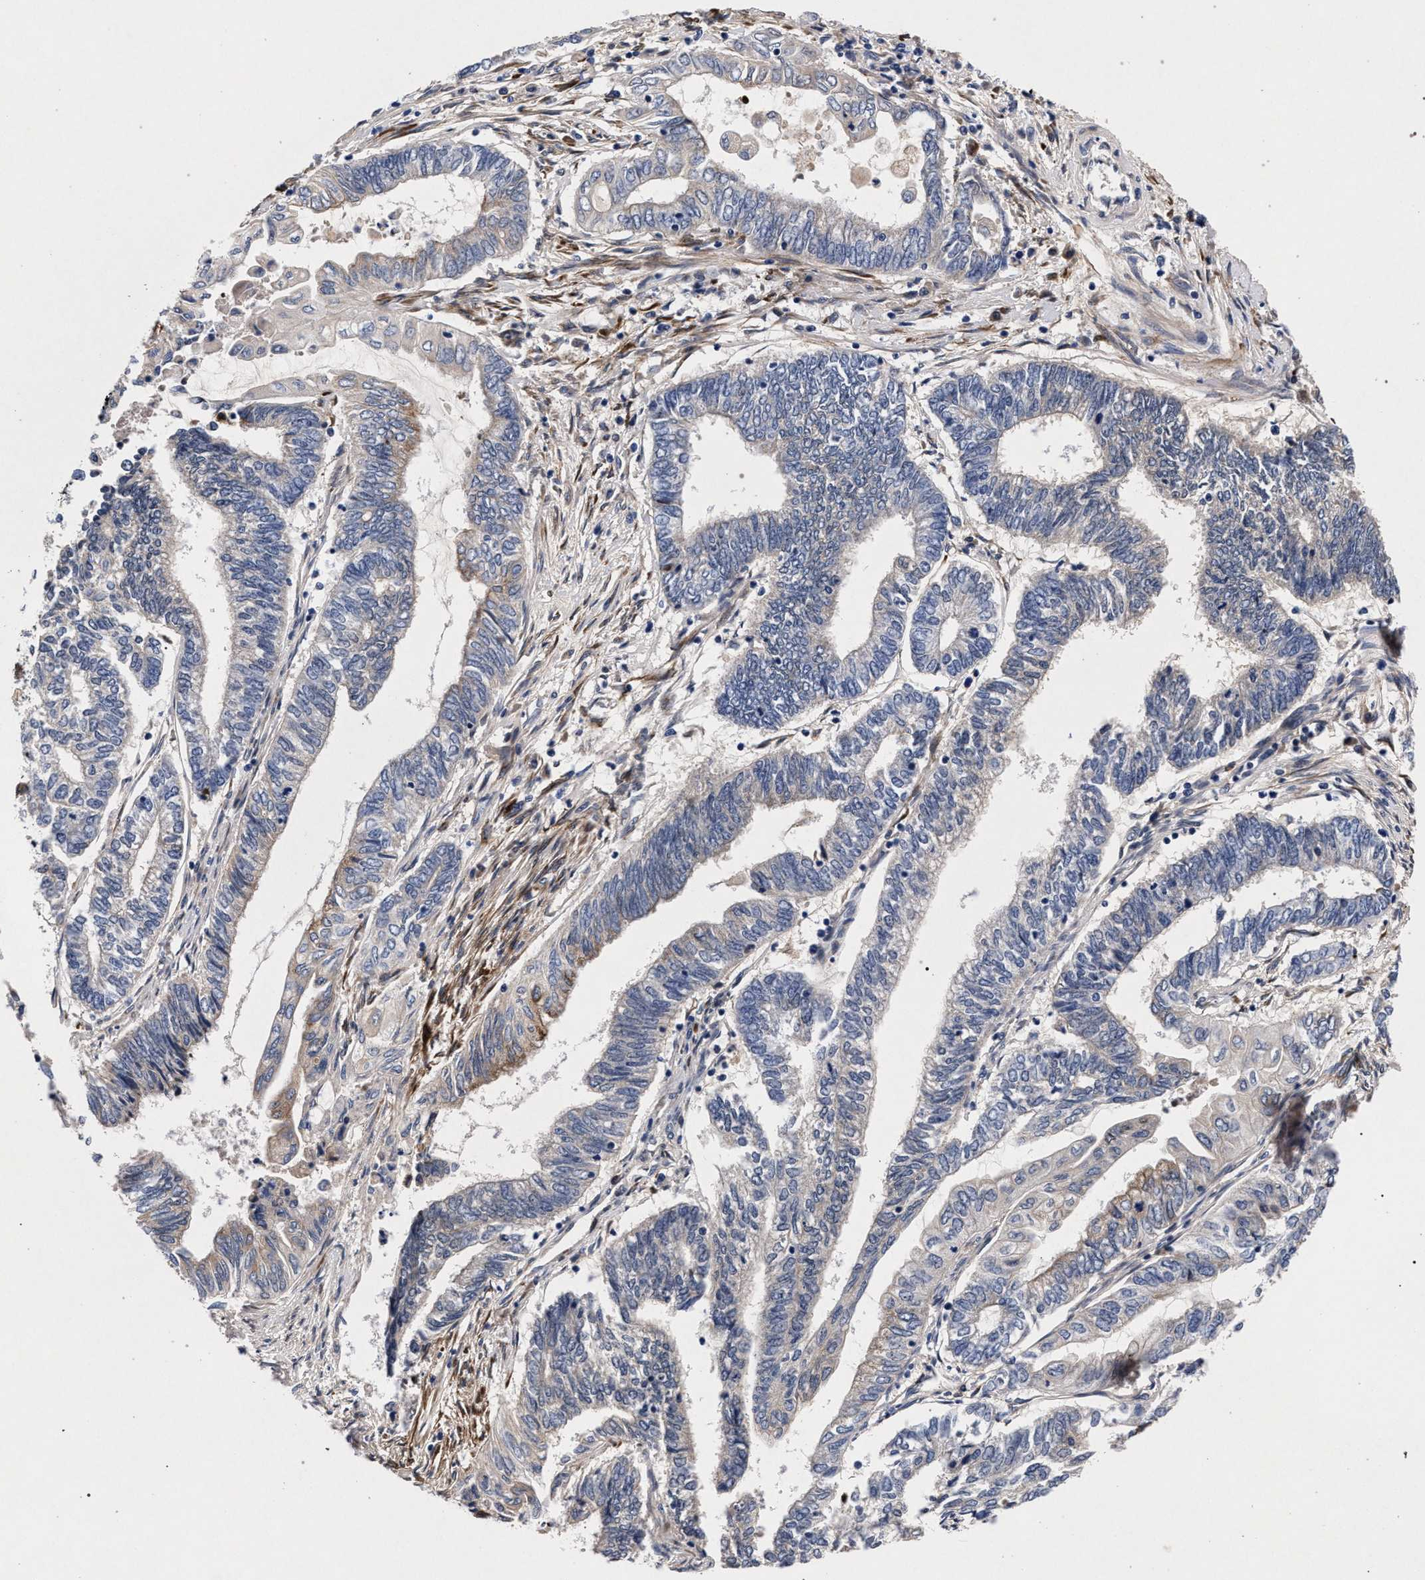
{"staining": {"intensity": "weak", "quantity": "<25%", "location": "cytoplasmic/membranous"}, "tissue": "endometrial cancer", "cell_type": "Tumor cells", "image_type": "cancer", "snomed": [{"axis": "morphology", "description": "Adenocarcinoma, NOS"}, {"axis": "topography", "description": "Uterus"}, {"axis": "topography", "description": "Endometrium"}], "caption": "Immunohistochemistry (IHC) photomicrograph of human endometrial cancer (adenocarcinoma) stained for a protein (brown), which exhibits no expression in tumor cells.", "gene": "NEK7", "patient": {"sex": "female", "age": 70}}